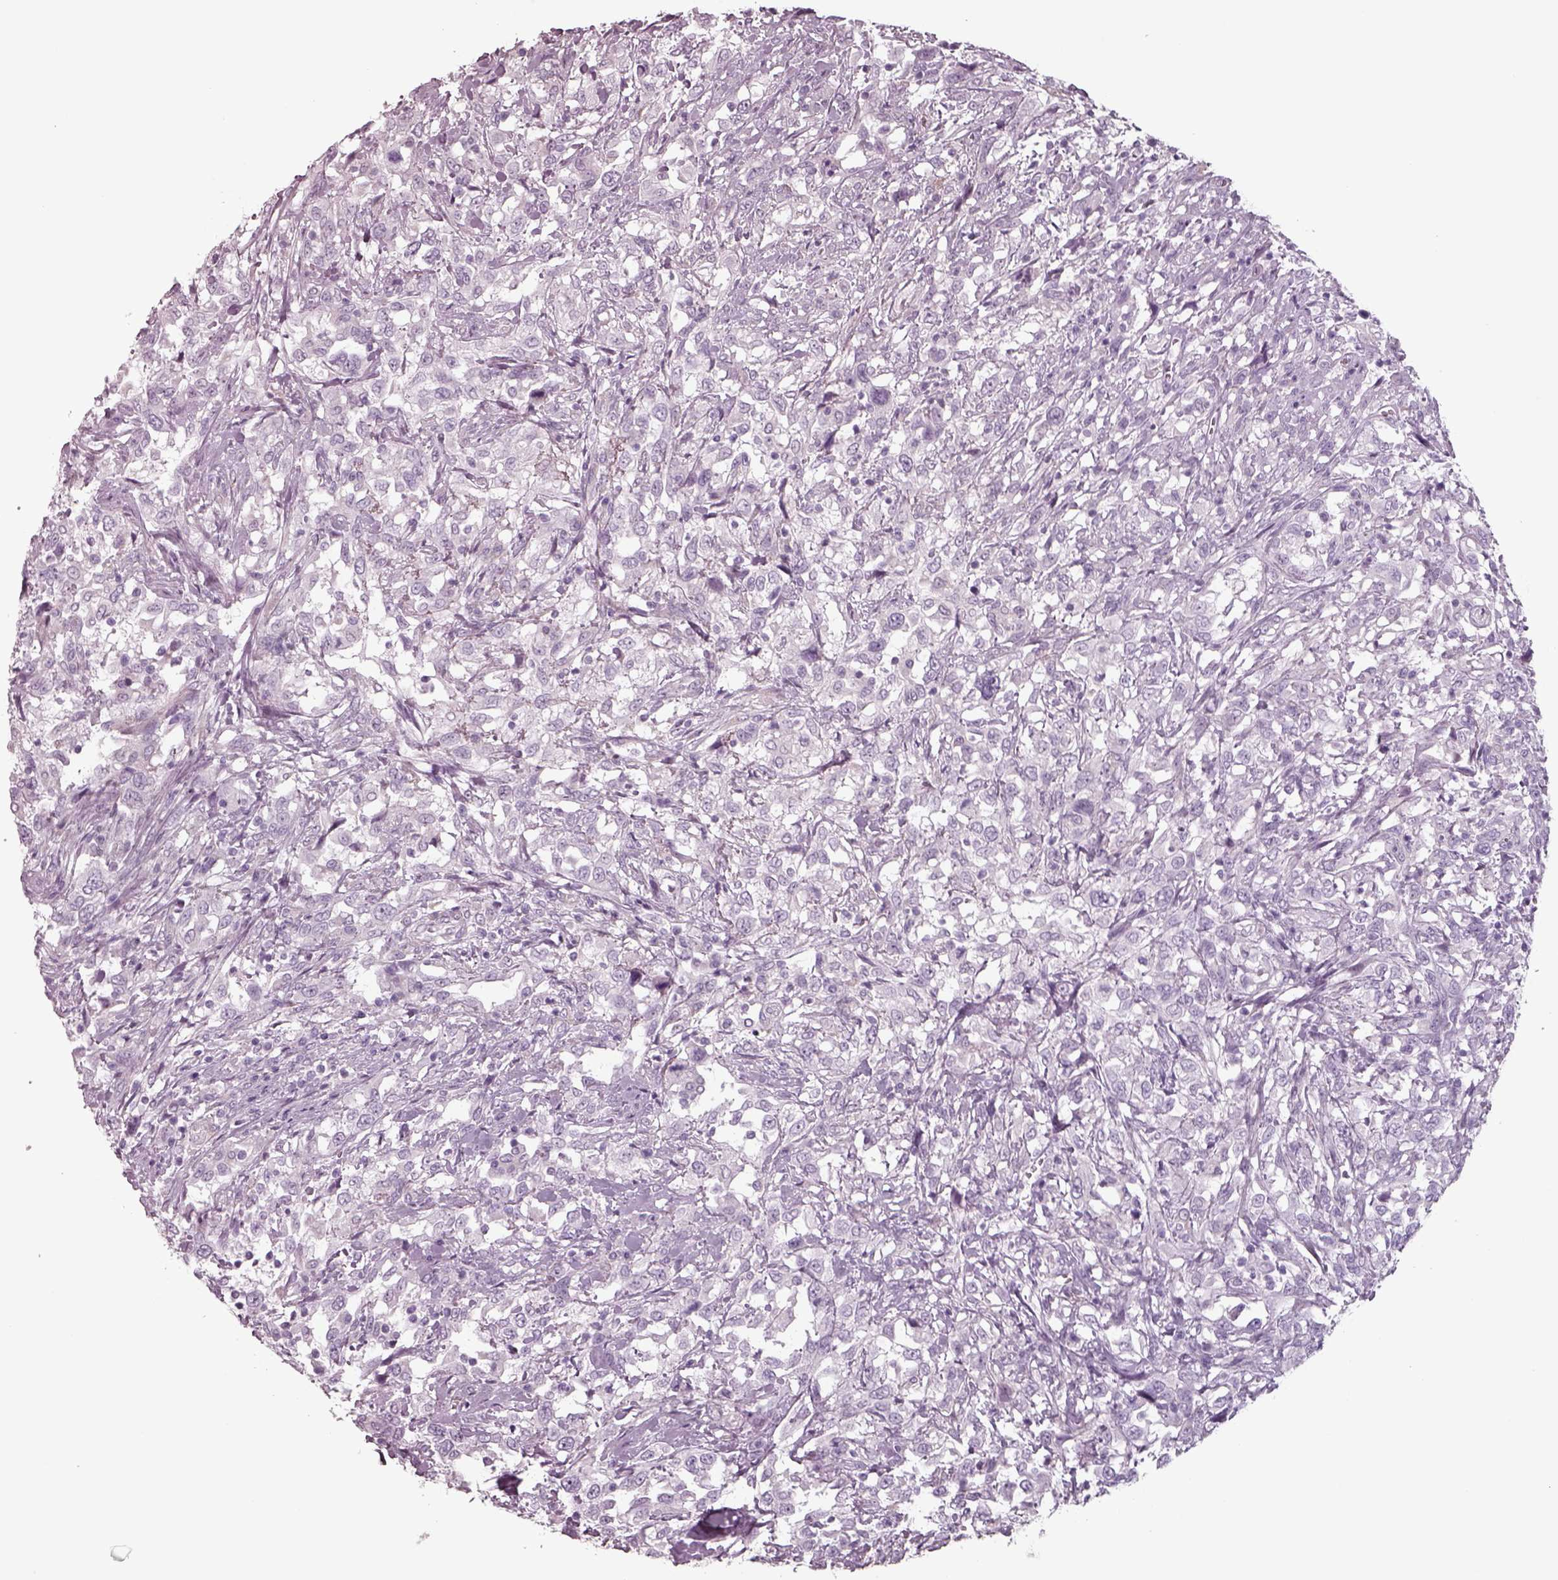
{"staining": {"intensity": "negative", "quantity": "none", "location": "none"}, "tissue": "urothelial cancer", "cell_type": "Tumor cells", "image_type": "cancer", "snomed": [{"axis": "morphology", "description": "Urothelial carcinoma, NOS"}, {"axis": "morphology", "description": "Urothelial carcinoma, High grade"}, {"axis": "topography", "description": "Urinary bladder"}], "caption": "Immunohistochemical staining of human transitional cell carcinoma reveals no significant expression in tumor cells.", "gene": "SEPTIN14", "patient": {"sex": "female", "age": 64}}